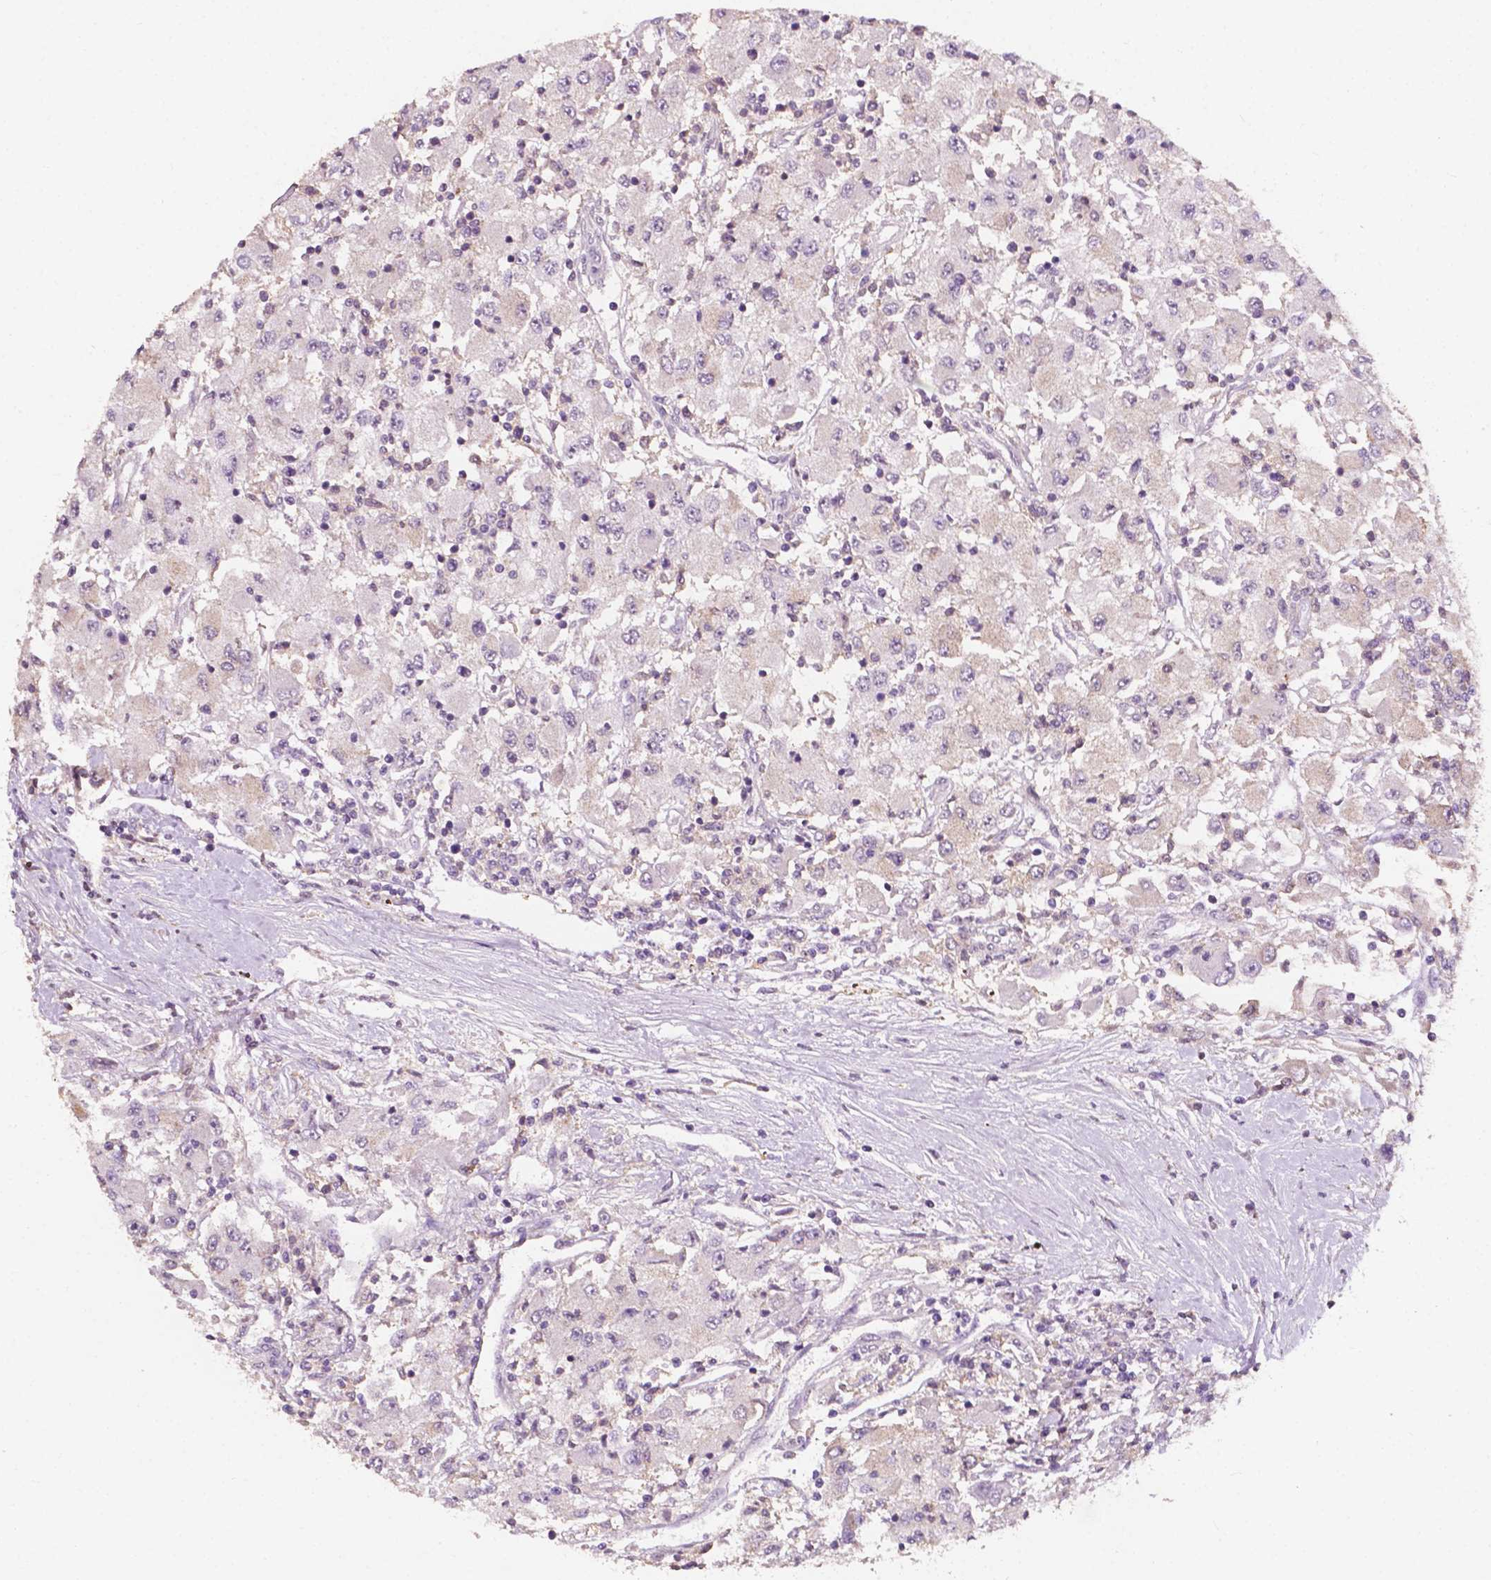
{"staining": {"intensity": "negative", "quantity": "none", "location": "none"}, "tissue": "renal cancer", "cell_type": "Tumor cells", "image_type": "cancer", "snomed": [{"axis": "morphology", "description": "Adenocarcinoma, NOS"}, {"axis": "topography", "description": "Kidney"}], "caption": "This is an immunohistochemistry (IHC) photomicrograph of renal cancer. There is no staining in tumor cells.", "gene": "EBAG9", "patient": {"sex": "female", "age": 67}}